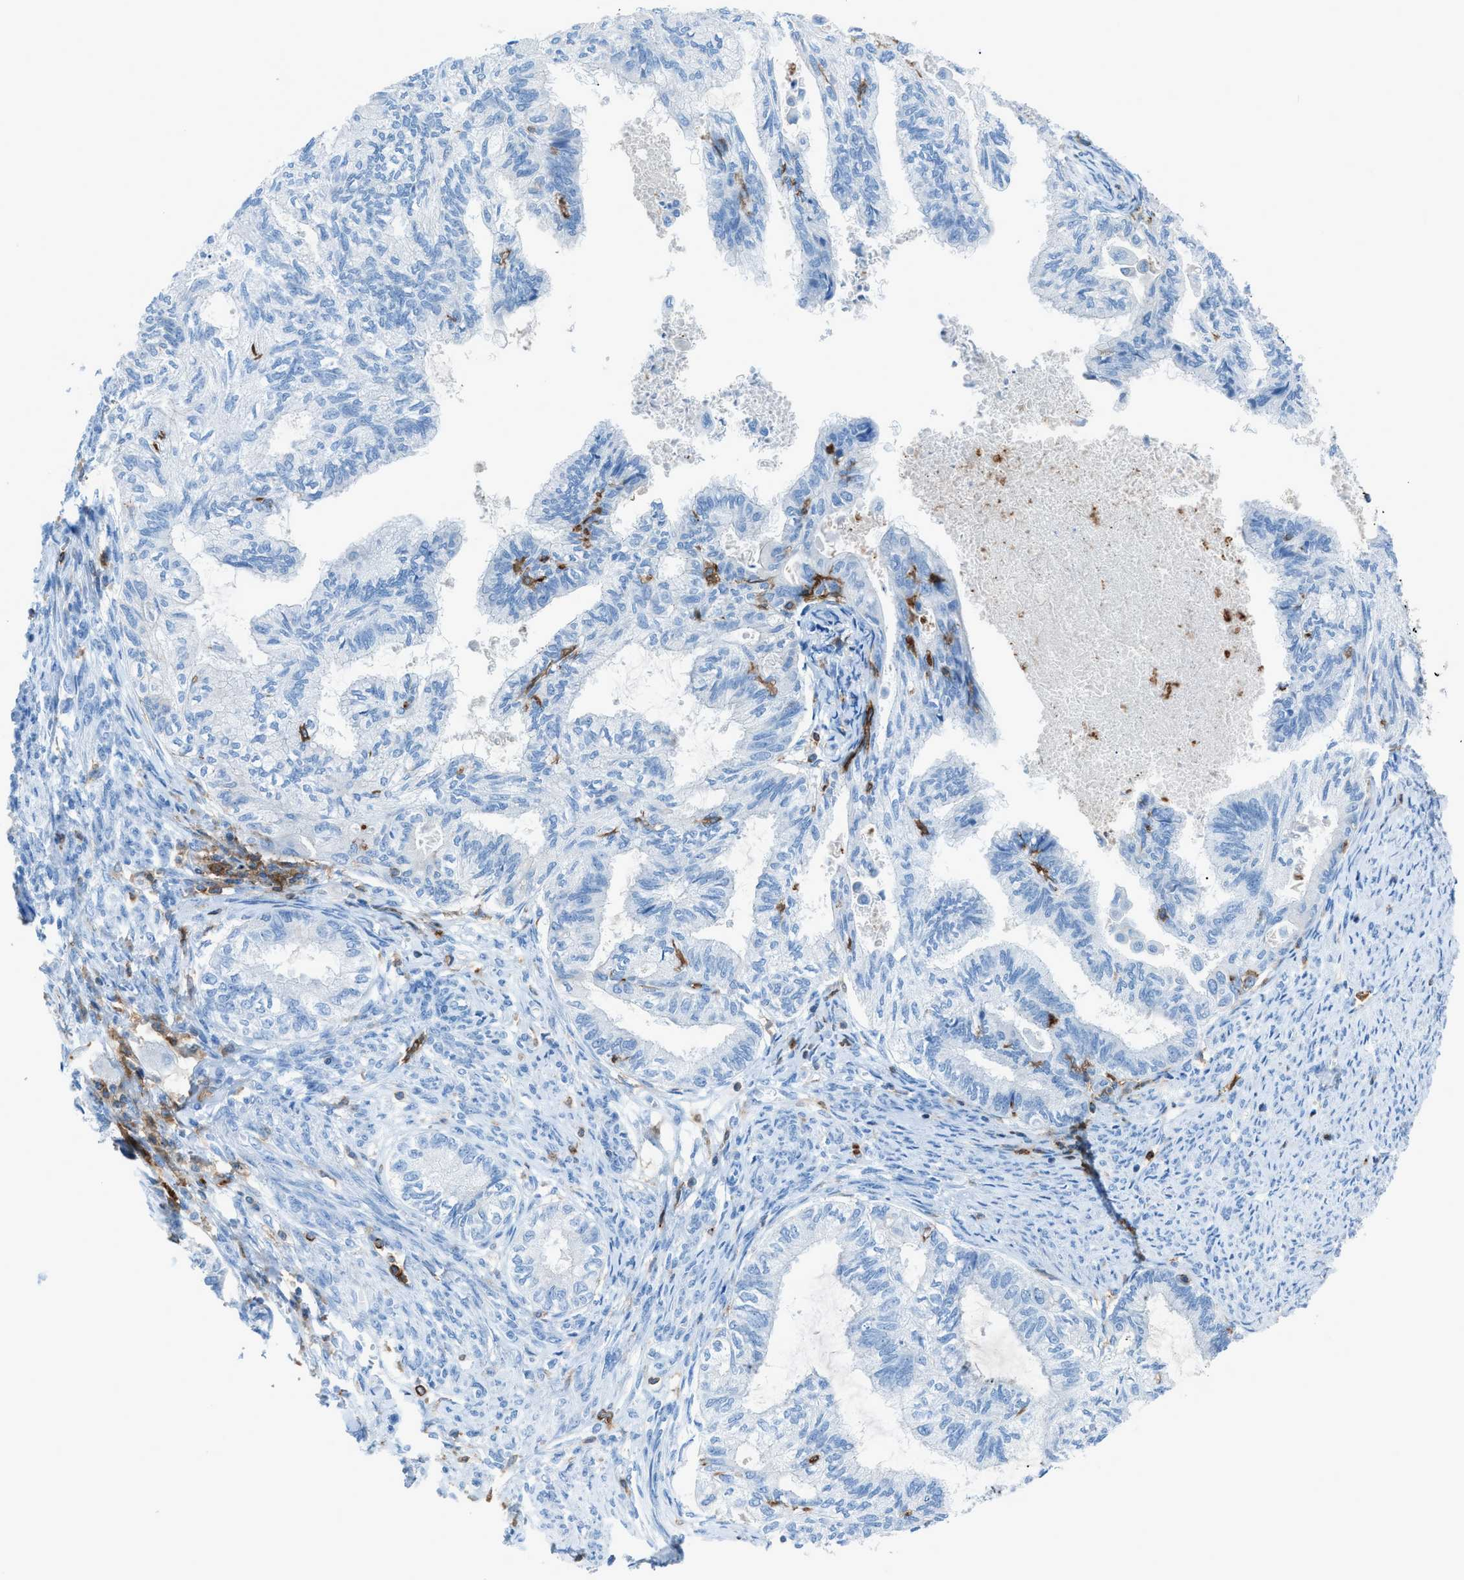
{"staining": {"intensity": "negative", "quantity": "none", "location": "none"}, "tissue": "cervical cancer", "cell_type": "Tumor cells", "image_type": "cancer", "snomed": [{"axis": "morphology", "description": "Normal tissue, NOS"}, {"axis": "morphology", "description": "Adenocarcinoma, NOS"}, {"axis": "topography", "description": "Cervix"}, {"axis": "topography", "description": "Endometrium"}], "caption": "Tumor cells are negative for brown protein staining in cervical cancer (adenocarcinoma).", "gene": "ITGB2", "patient": {"sex": "female", "age": 86}}